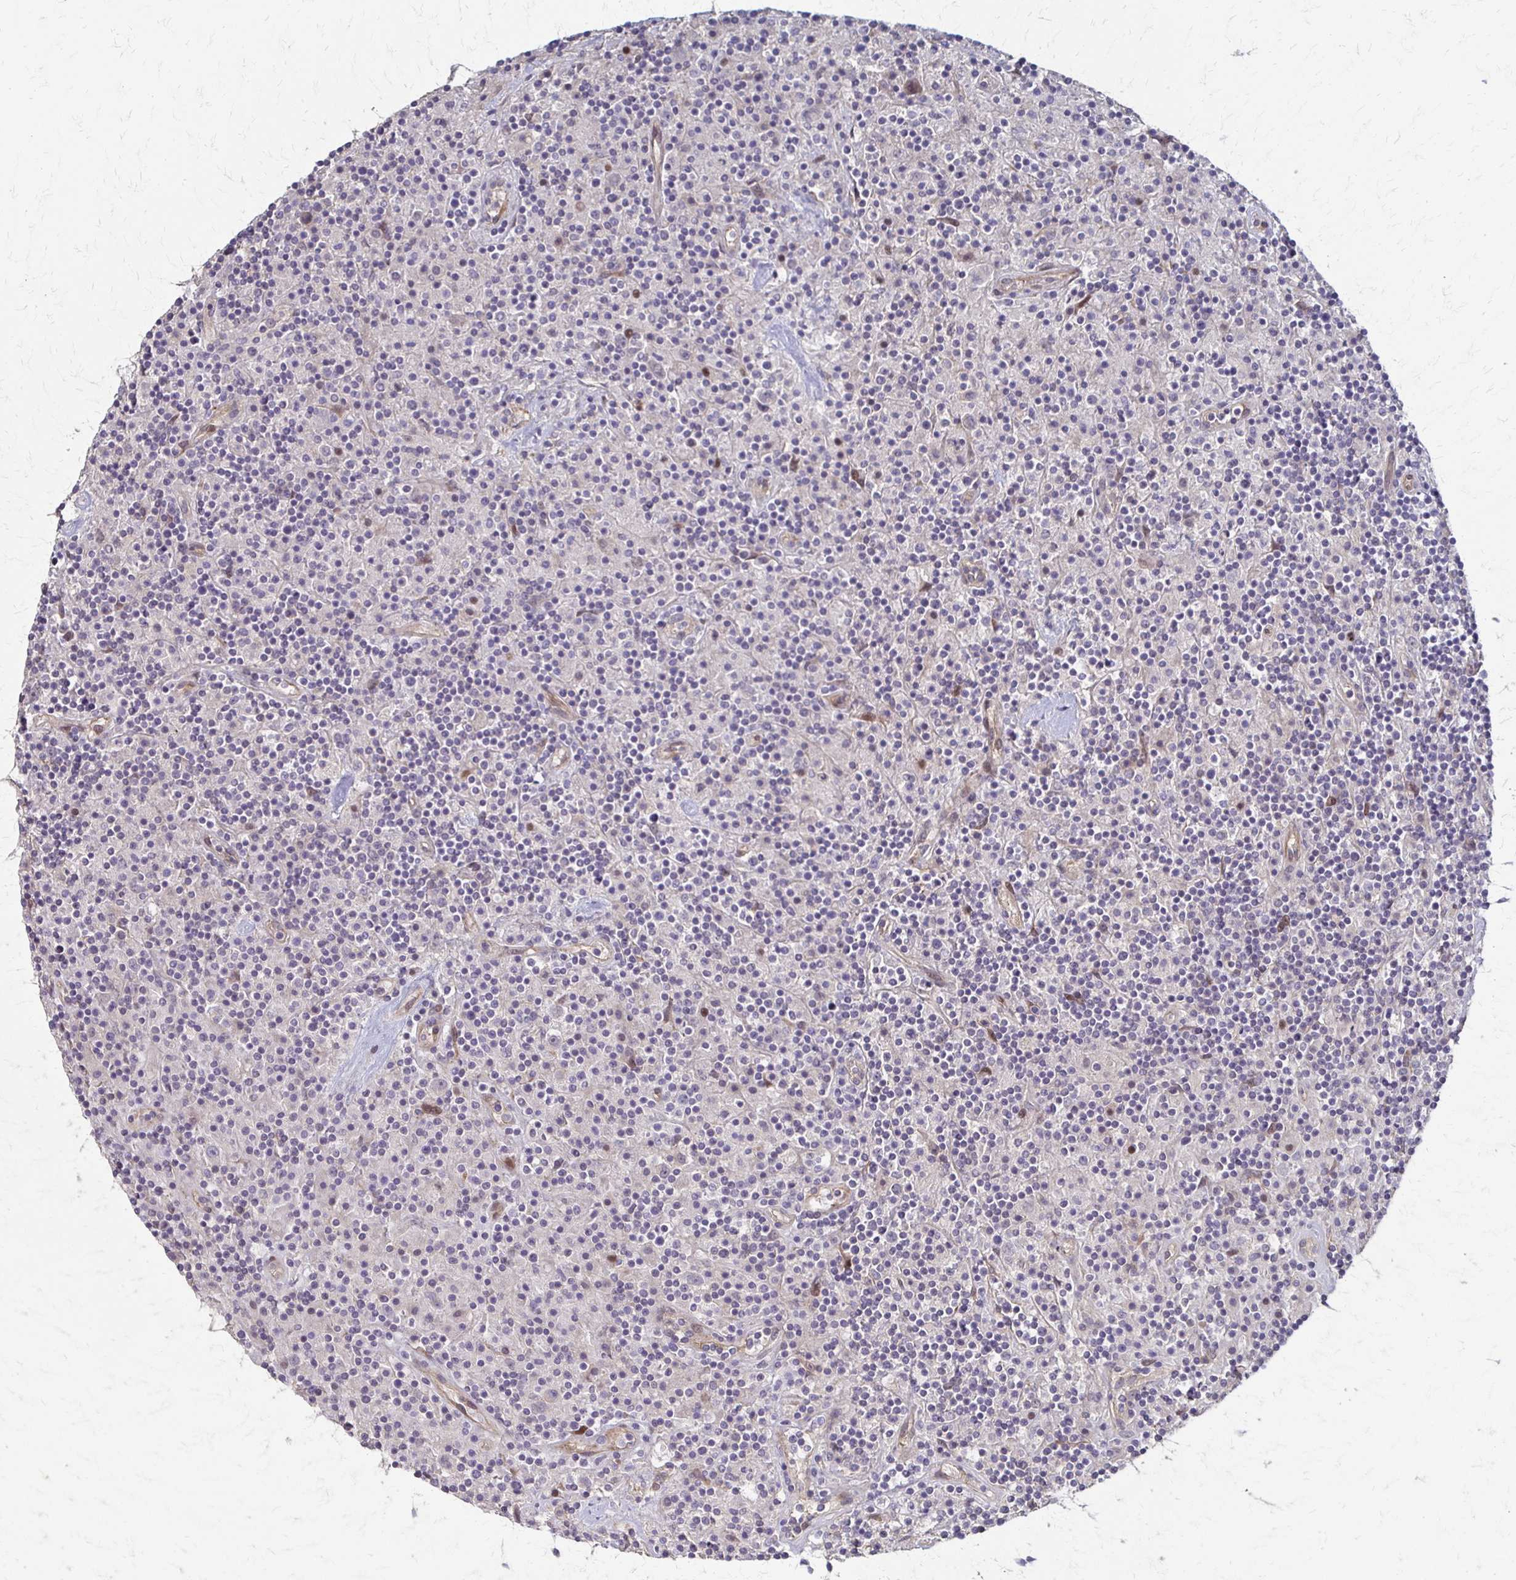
{"staining": {"intensity": "negative", "quantity": "none", "location": "none"}, "tissue": "lymphoma", "cell_type": "Tumor cells", "image_type": "cancer", "snomed": [{"axis": "morphology", "description": "Hodgkin's disease, NOS"}, {"axis": "topography", "description": "Lymph node"}], "caption": "There is no significant expression in tumor cells of lymphoma.", "gene": "CFL2", "patient": {"sex": "male", "age": 70}}